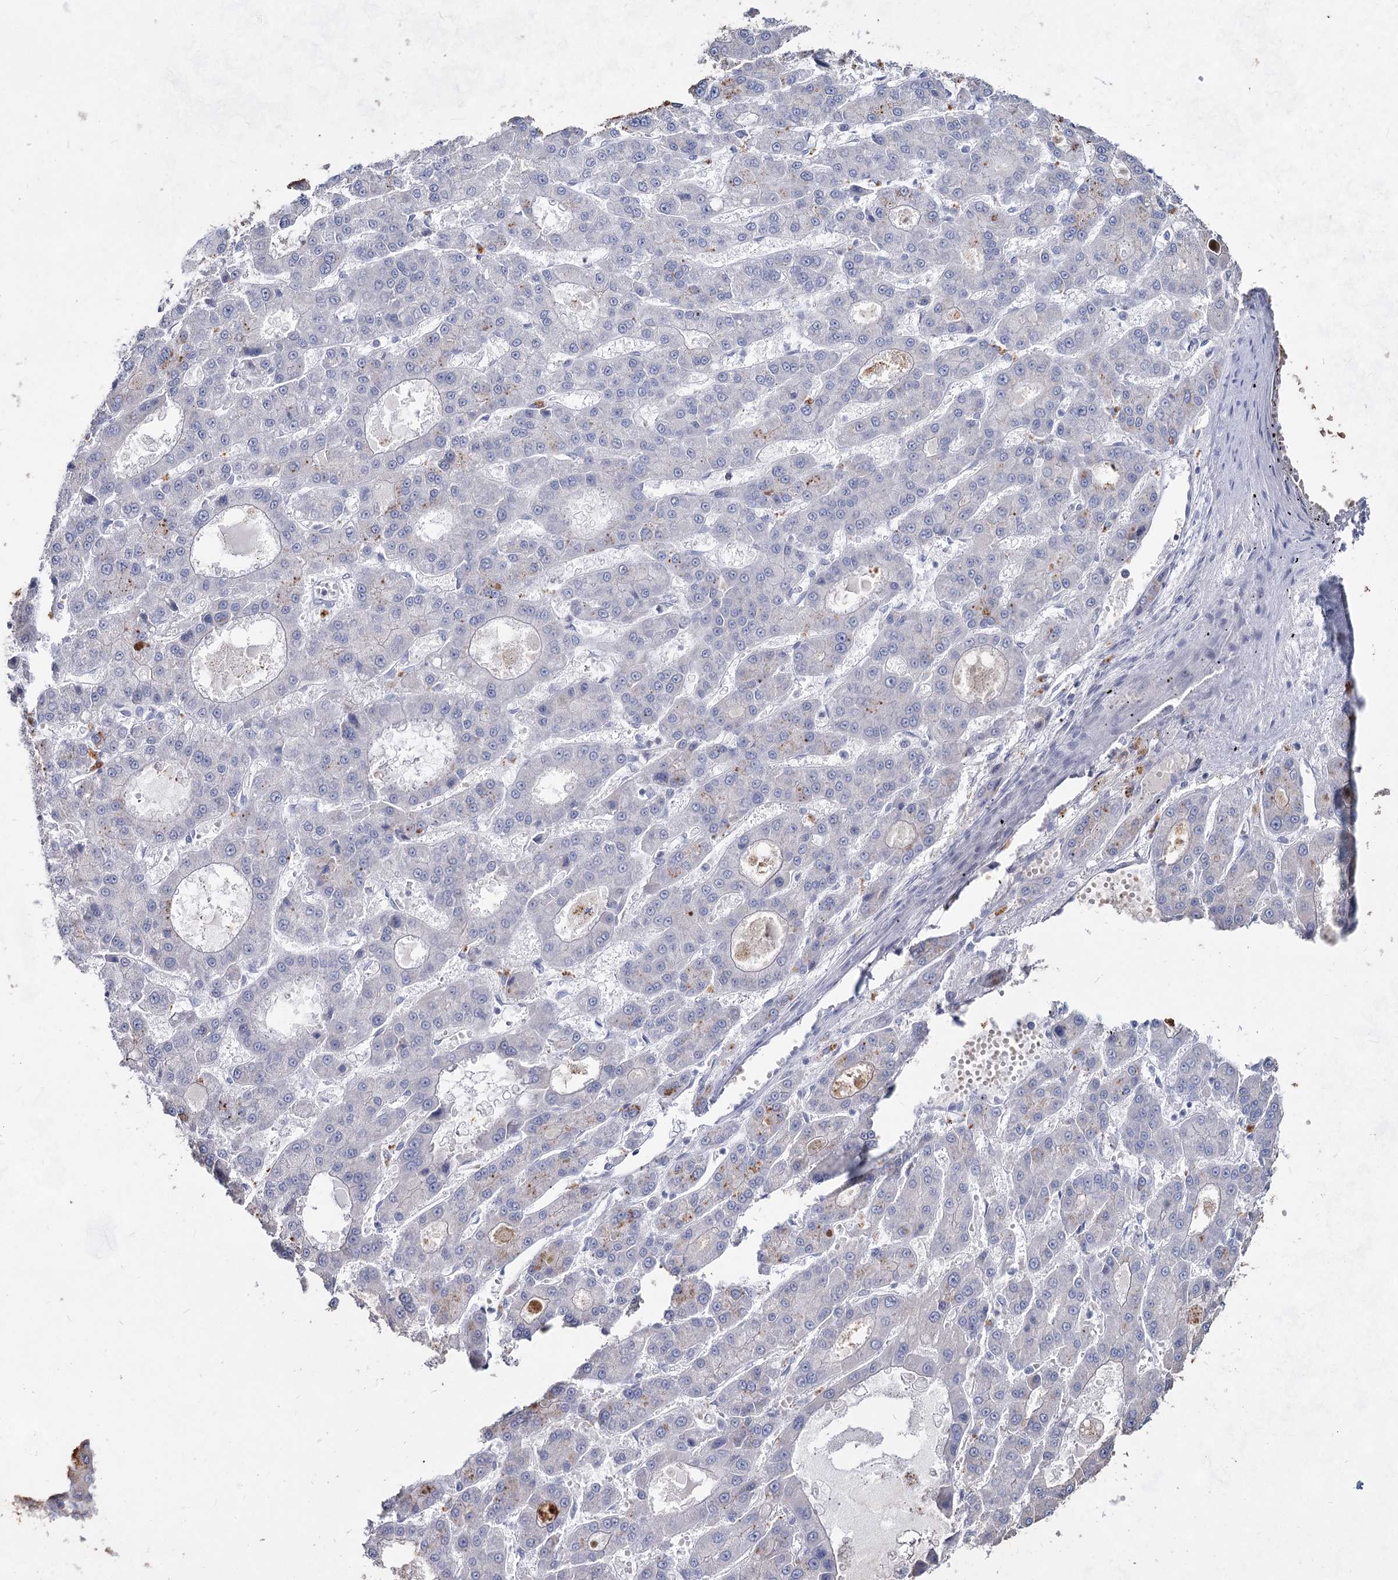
{"staining": {"intensity": "negative", "quantity": "none", "location": "none"}, "tissue": "liver cancer", "cell_type": "Tumor cells", "image_type": "cancer", "snomed": [{"axis": "morphology", "description": "Carcinoma, Hepatocellular, NOS"}, {"axis": "topography", "description": "Liver"}], "caption": "Liver cancer (hepatocellular carcinoma) was stained to show a protein in brown. There is no significant staining in tumor cells.", "gene": "CCDC73", "patient": {"sex": "male", "age": 70}}